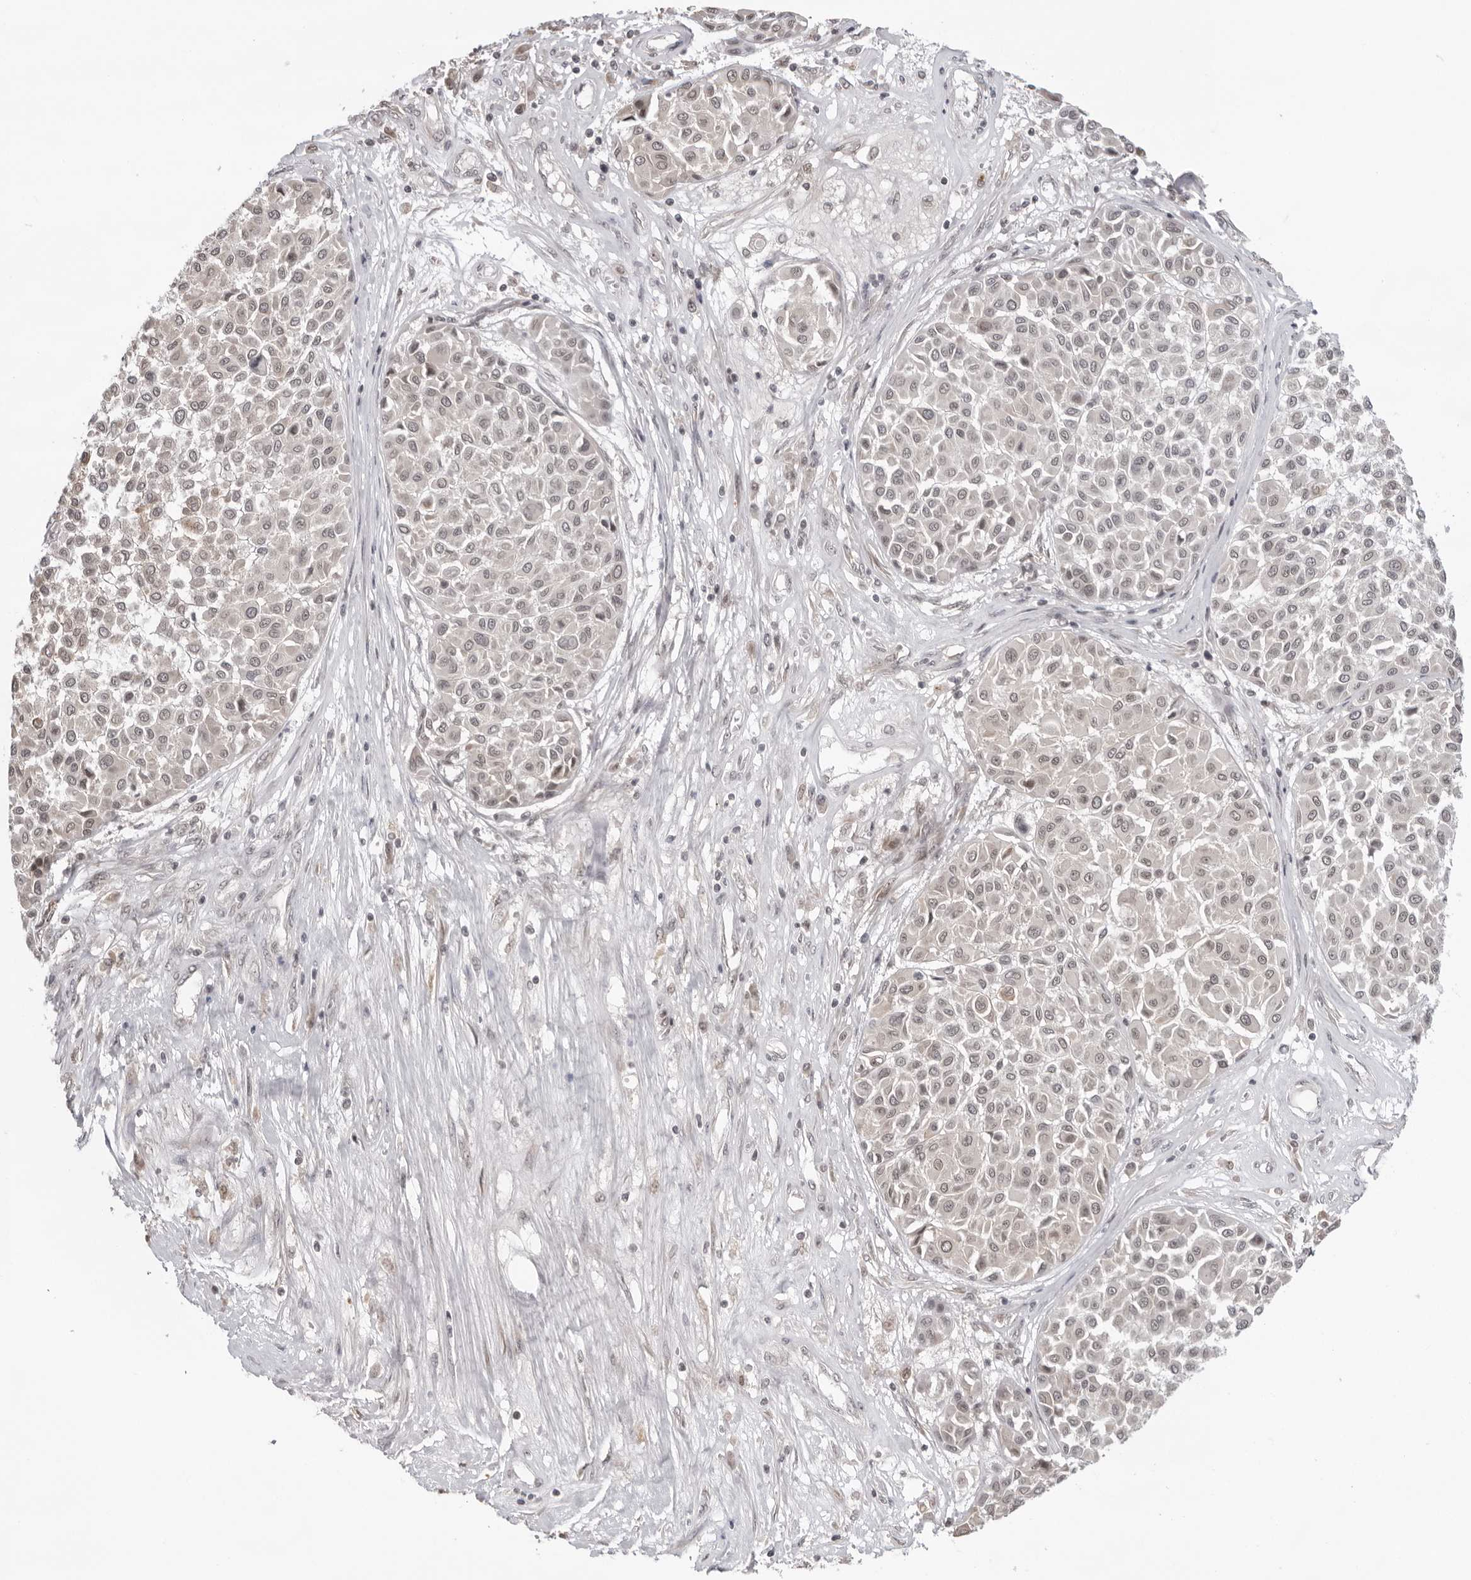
{"staining": {"intensity": "weak", "quantity": "<25%", "location": "nuclear"}, "tissue": "melanoma", "cell_type": "Tumor cells", "image_type": "cancer", "snomed": [{"axis": "morphology", "description": "Malignant melanoma, Metastatic site"}, {"axis": "topography", "description": "Soft tissue"}], "caption": "This image is of melanoma stained with IHC to label a protein in brown with the nuclei are counter-stained blue. There is no expression in tumor cells.", "gene": "EXOSC10", "patient": {"sex": "male", "age": 41}}